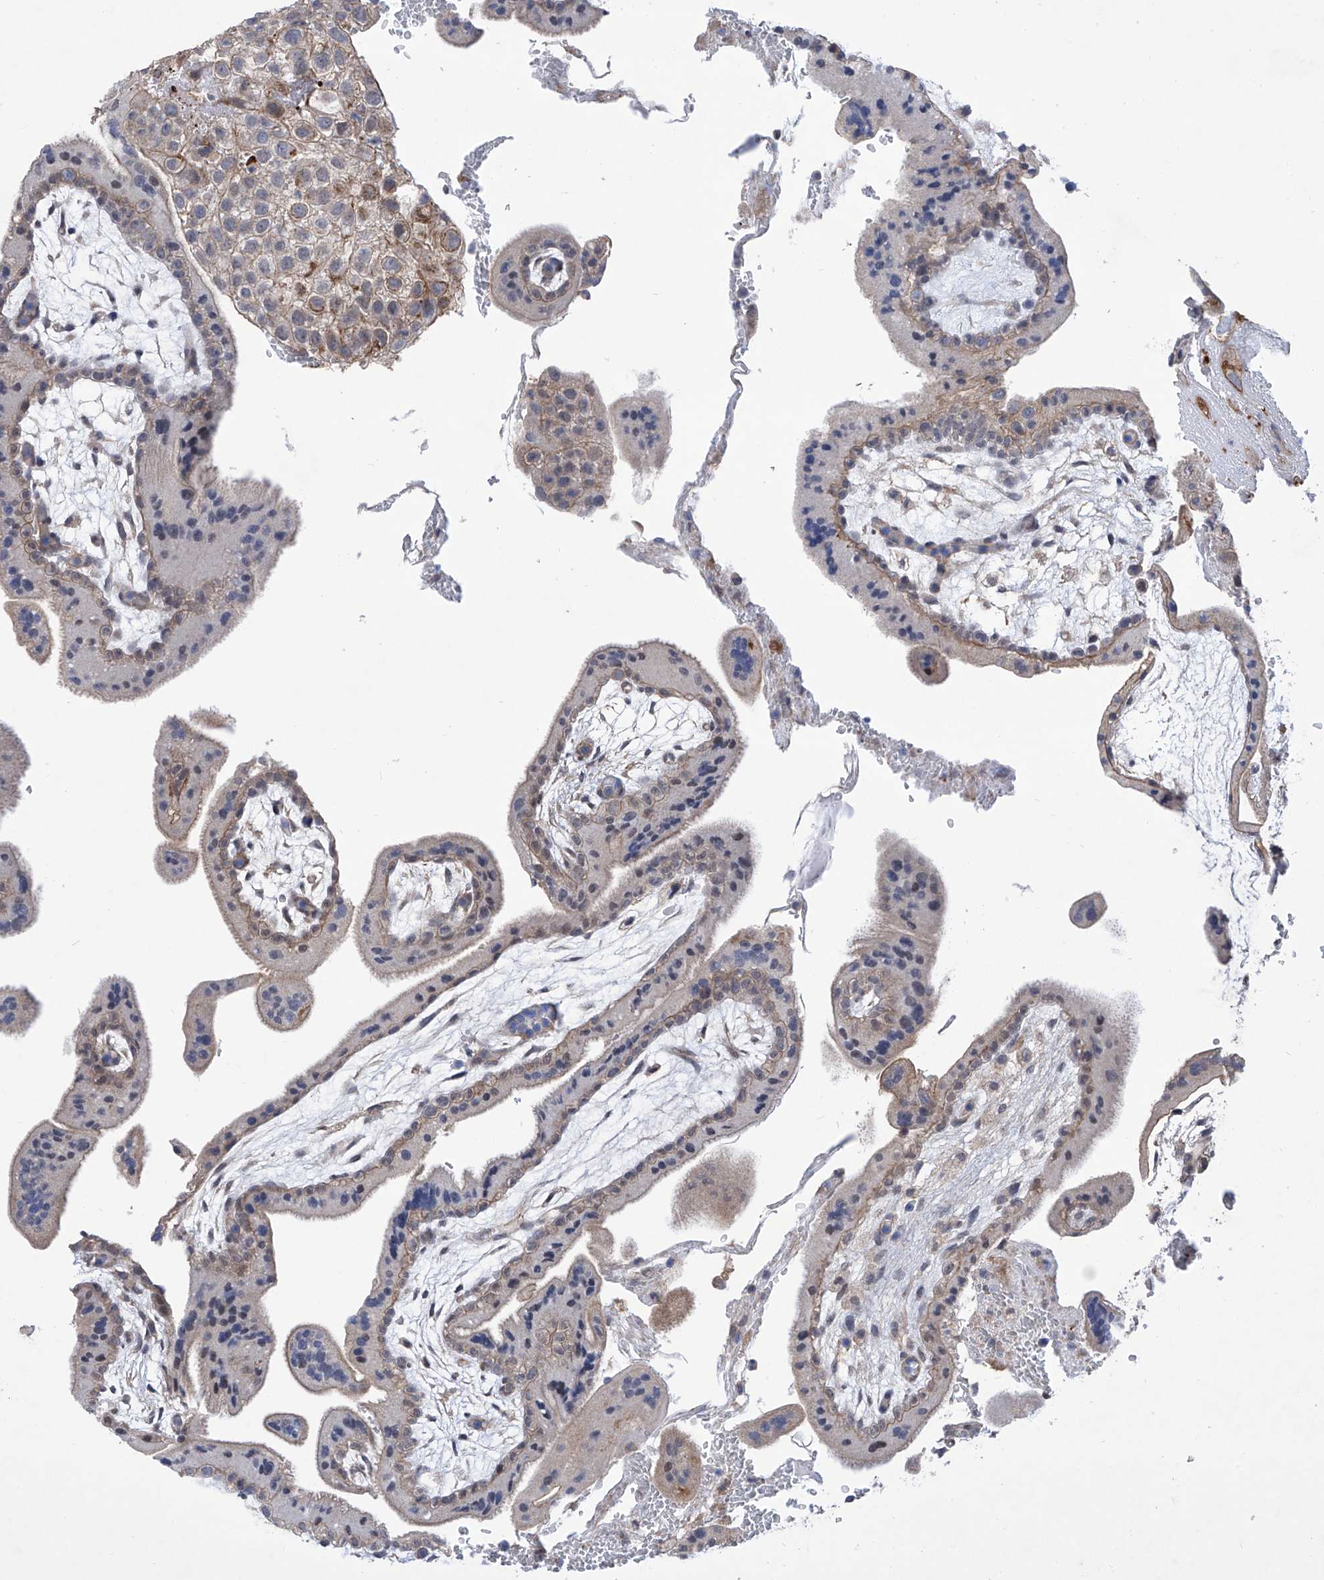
{"staining": {"intensity": "moderate", "quantity": "<25%", "location": "cytoplasmic/membranous"}, "tissue": "placenta", "cell_type": "Trophoblastic cells", "image_type": "normal", "snomed": [{"axis": "morphology", "description": "Normal tissue, NOS"}, {"axis": "topography", "description": "Placenta"}], "caption": "Protein expression analysis of benign human placenta reveals moderate cytoplasmic/membranous staining in approximately <25% of trophoblastic cells.", "gene": "KIFC2", "patient": {"sex": "female", "age": 35}}